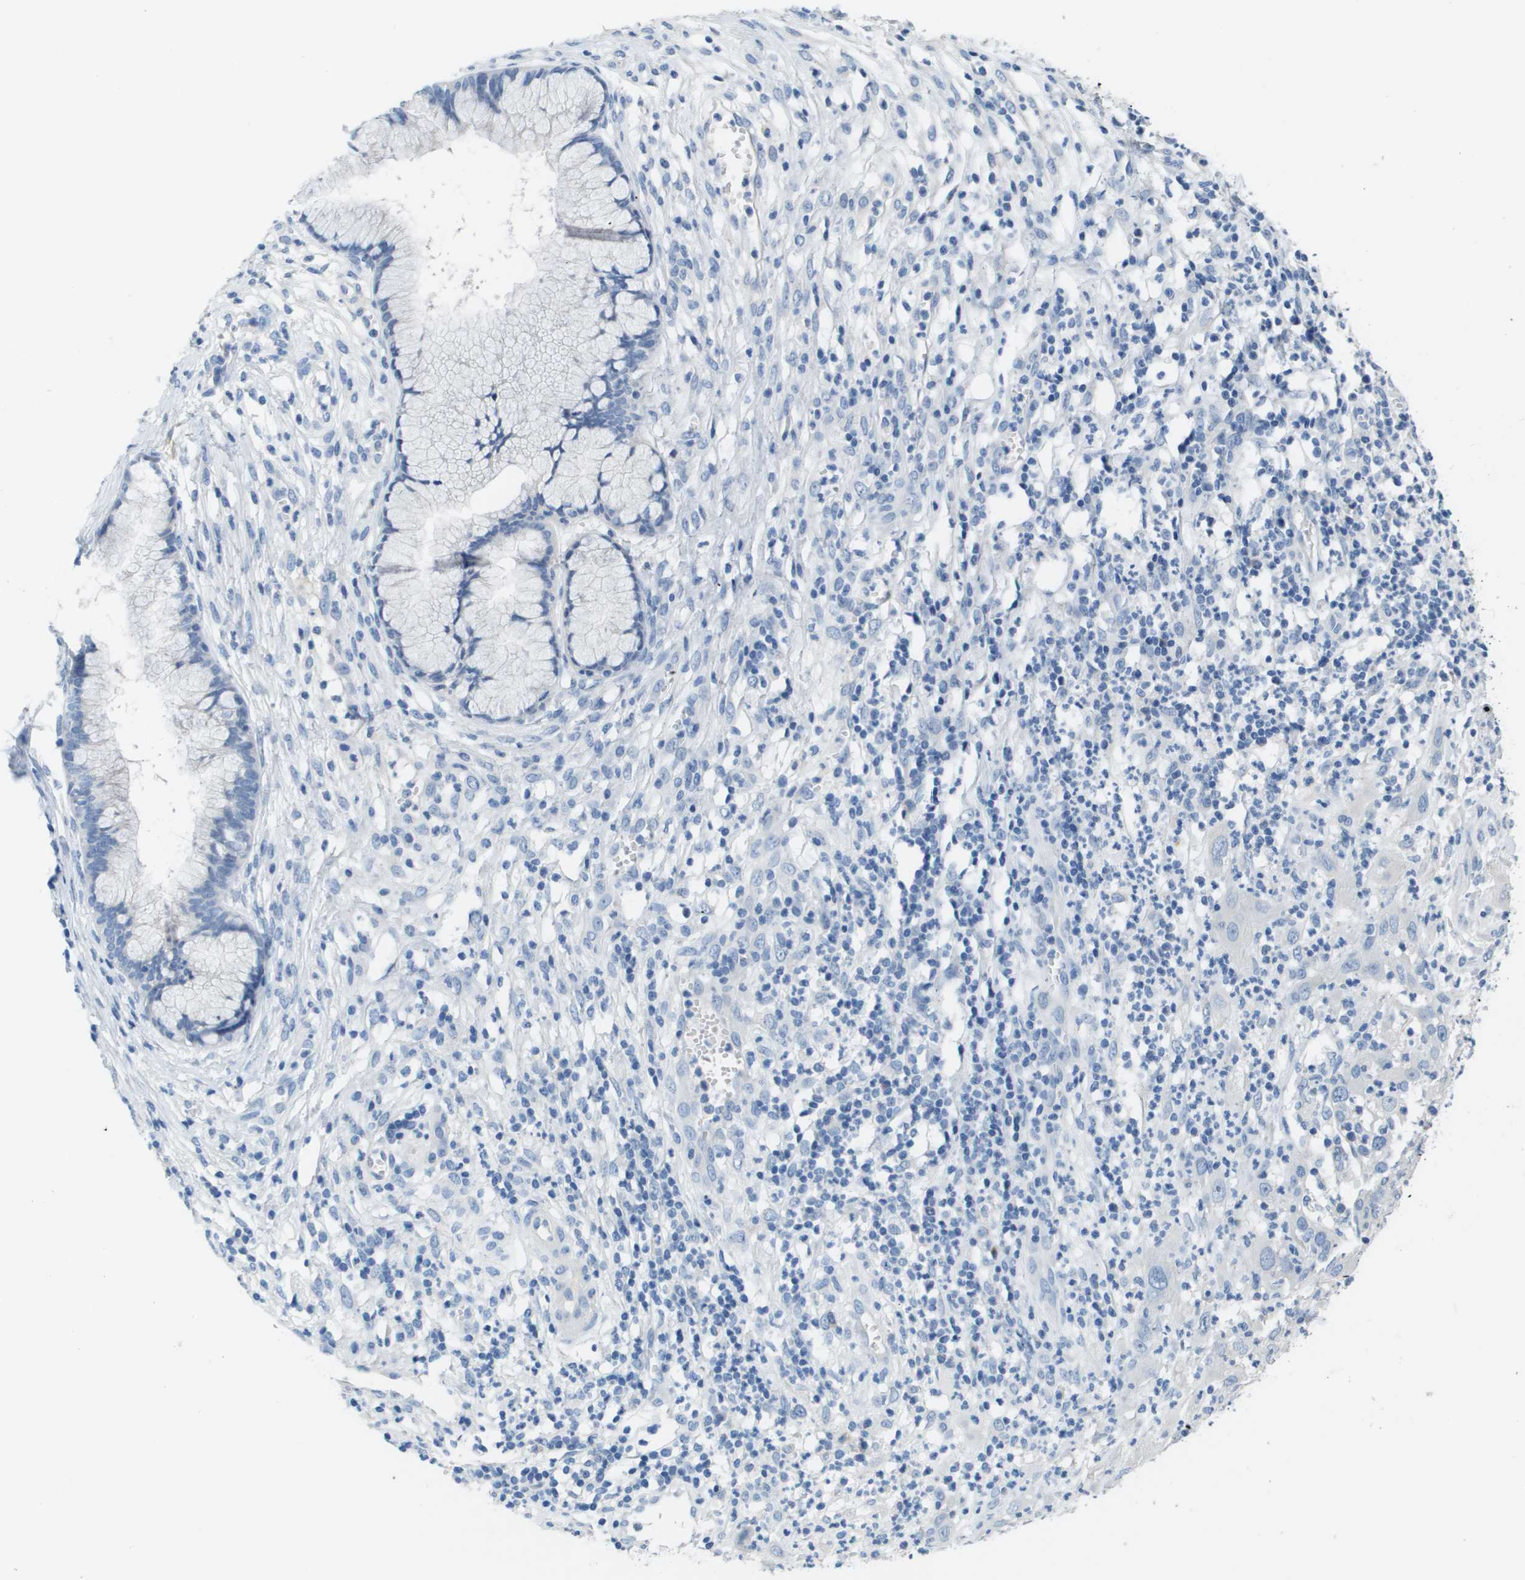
{"staining": {"intensity": "negative", "quantity": "none", "location": "none"}, "tissue": "cervical cancer", "cell_type": "Tumor cells", "image_type": "cancer", "snomed": [{"axis": "morphology", "description": "Squamous cell carcinoma, NOS"}, {"axis": "topography", "description": "Cervix"}], "caption": "There is no significant expression in tumor cells of cervical cancer.", "gene": "NCS1", "patient": {"sex": "female", "age": 32}}